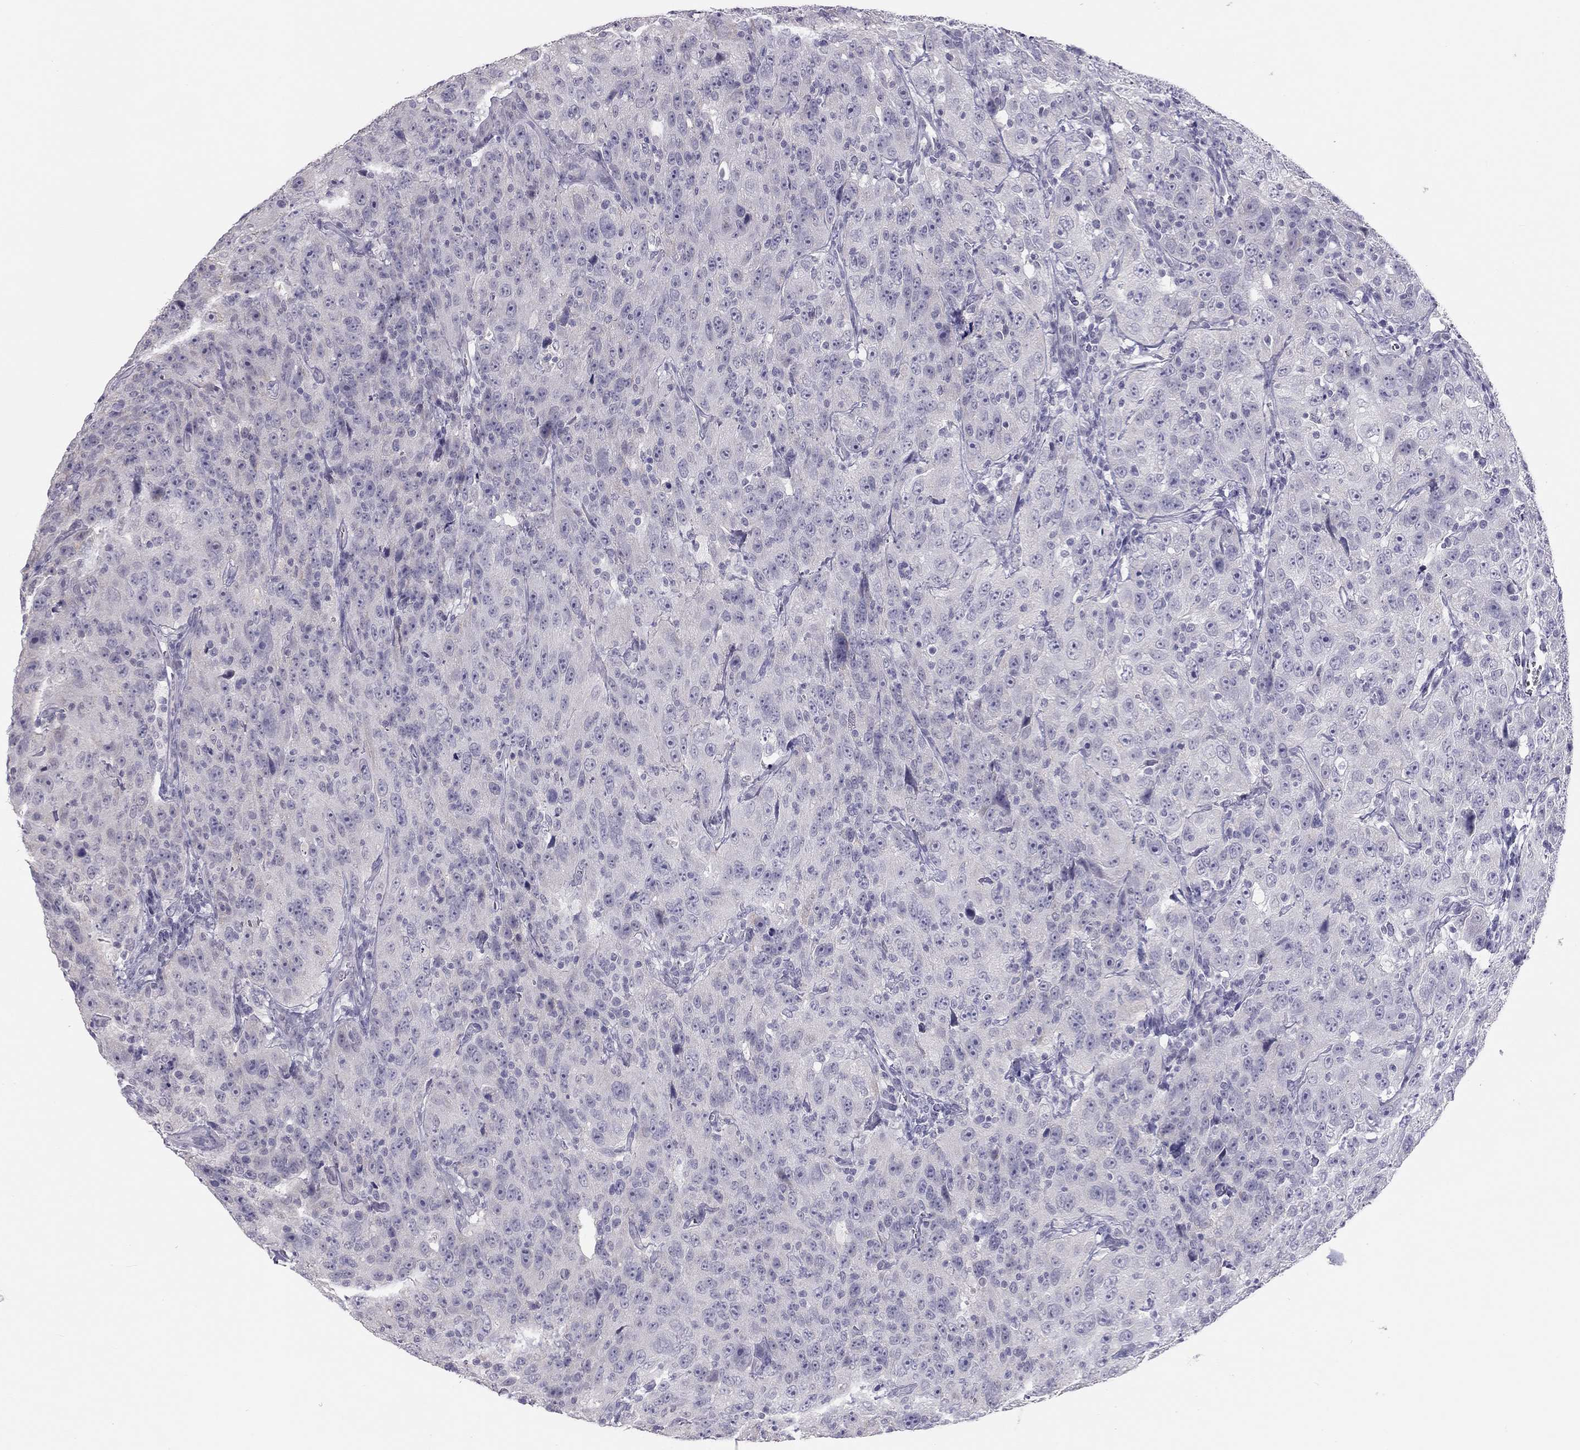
{"staining": {"intensity": "negative", "quantity": "none", "location": "none"}, "tissue": "urothelial cancer", "cell_type": "Tumor cells", "image_type": "cancer", "snomed": [{"axis": "morphology", "description": "Urothelial carcinoma, NOS"}, {"axis": "morphology", "description": "Urothelial carcinoma, High grade"}, {"axis": "topography", "description": "Urinary bladder"}], "caption": "Histopathology image shows no protein staining in tumor cells of transitional cell carcinoma tissue.", "gene": "SPATA12", "patient": {"sex": "female", "age": 73}}